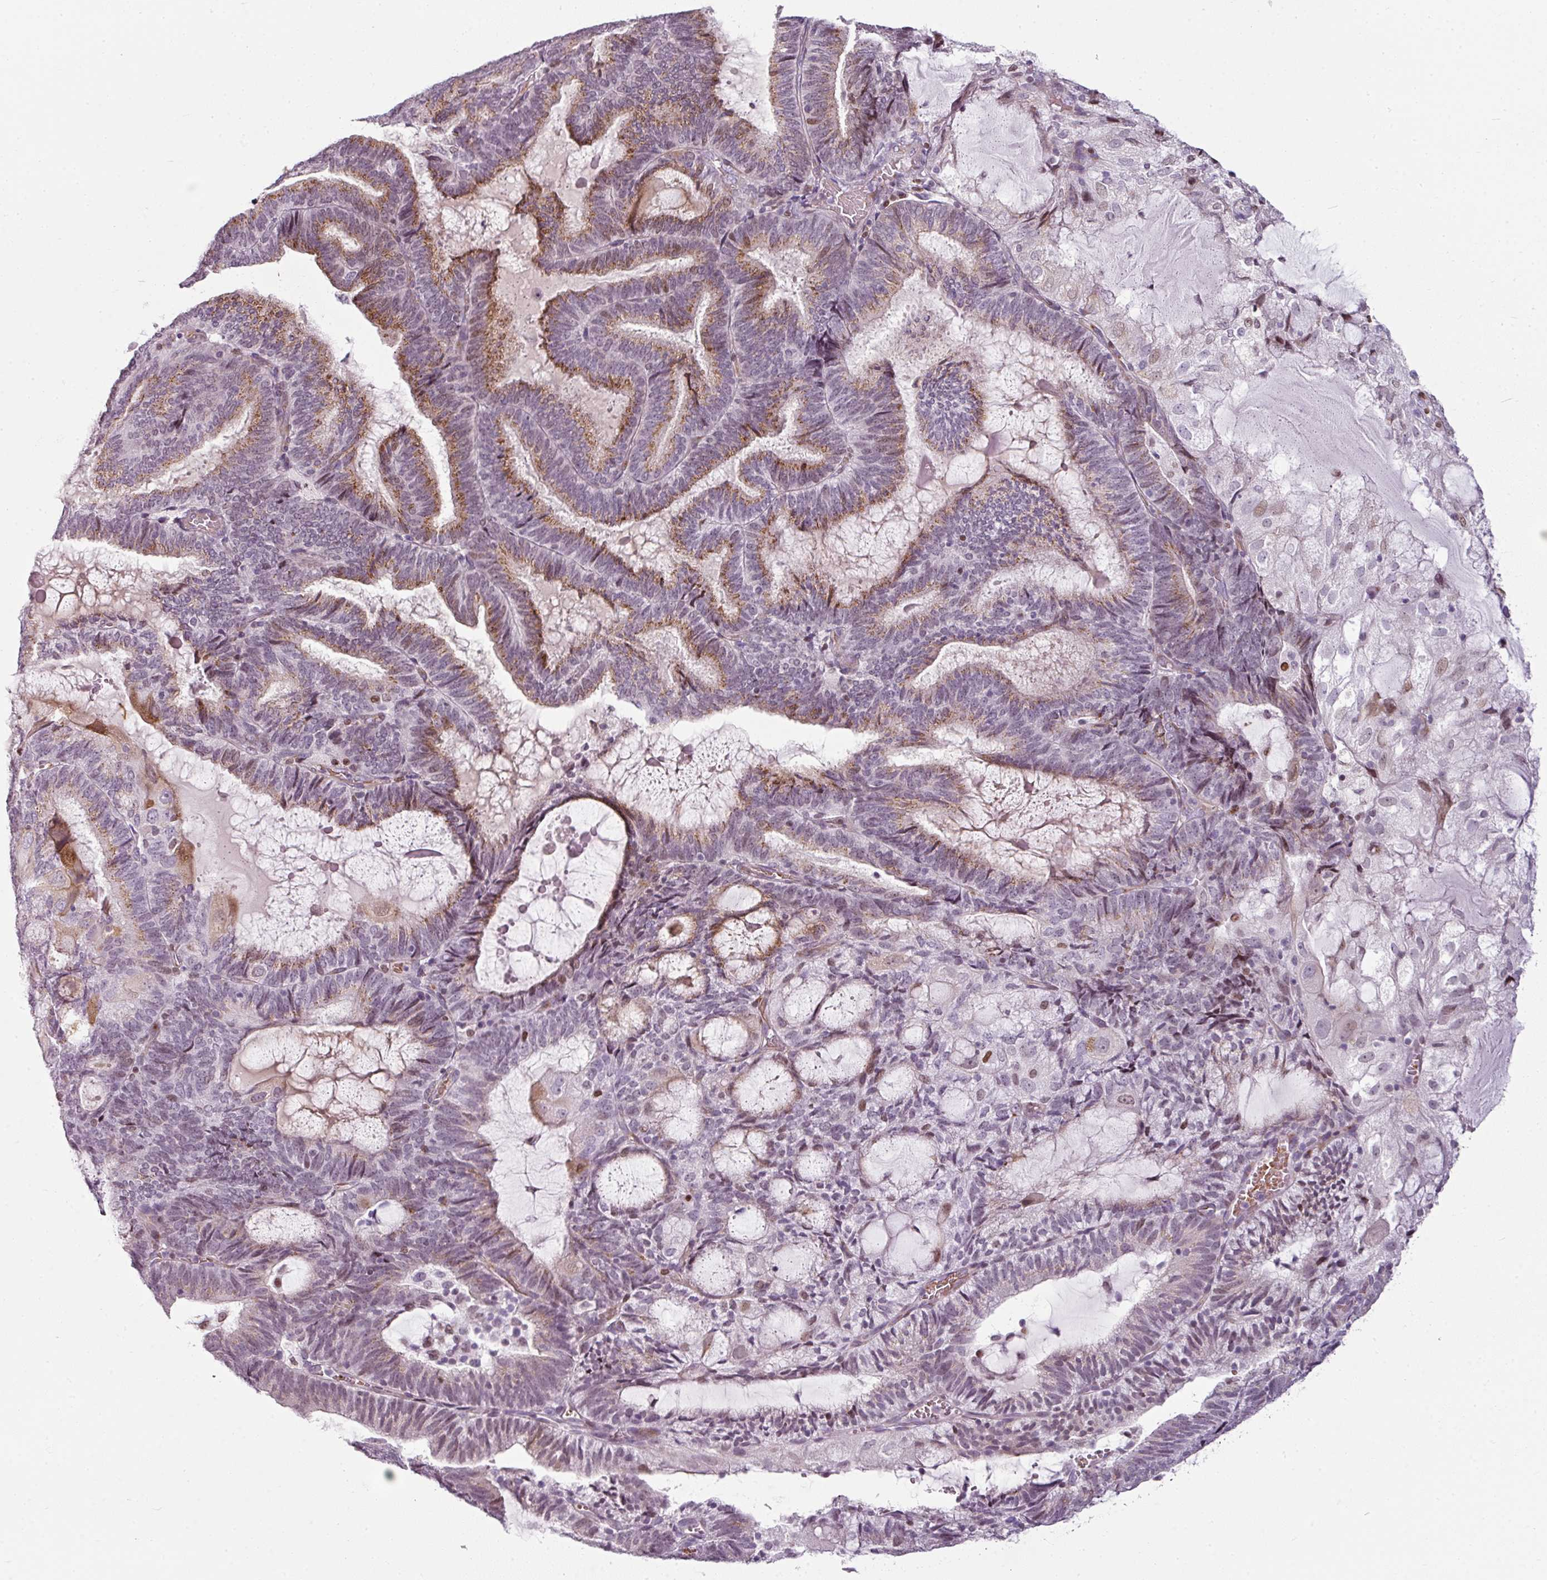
{"staining": {"intensity": "moderate", "quantity": "25%-75%", "location": "cytoplasmic/membranous,nuclear"}, "tissue": "endometrial cancer", "cell_type": "Tumor cells", "image_type": "cancer", "snomed": [{"axis": "morphology", "description": "Adenocarcinoma, NOS"}, {"axis": "topography", "description": "Endometrium"}], "caption": "Adenocarcinoma (endometrial) stained with a protein marker reveals moderate staining in tumor cells.", "gene": "SYT8", "patient": {"sex": "female", "age": 81}}